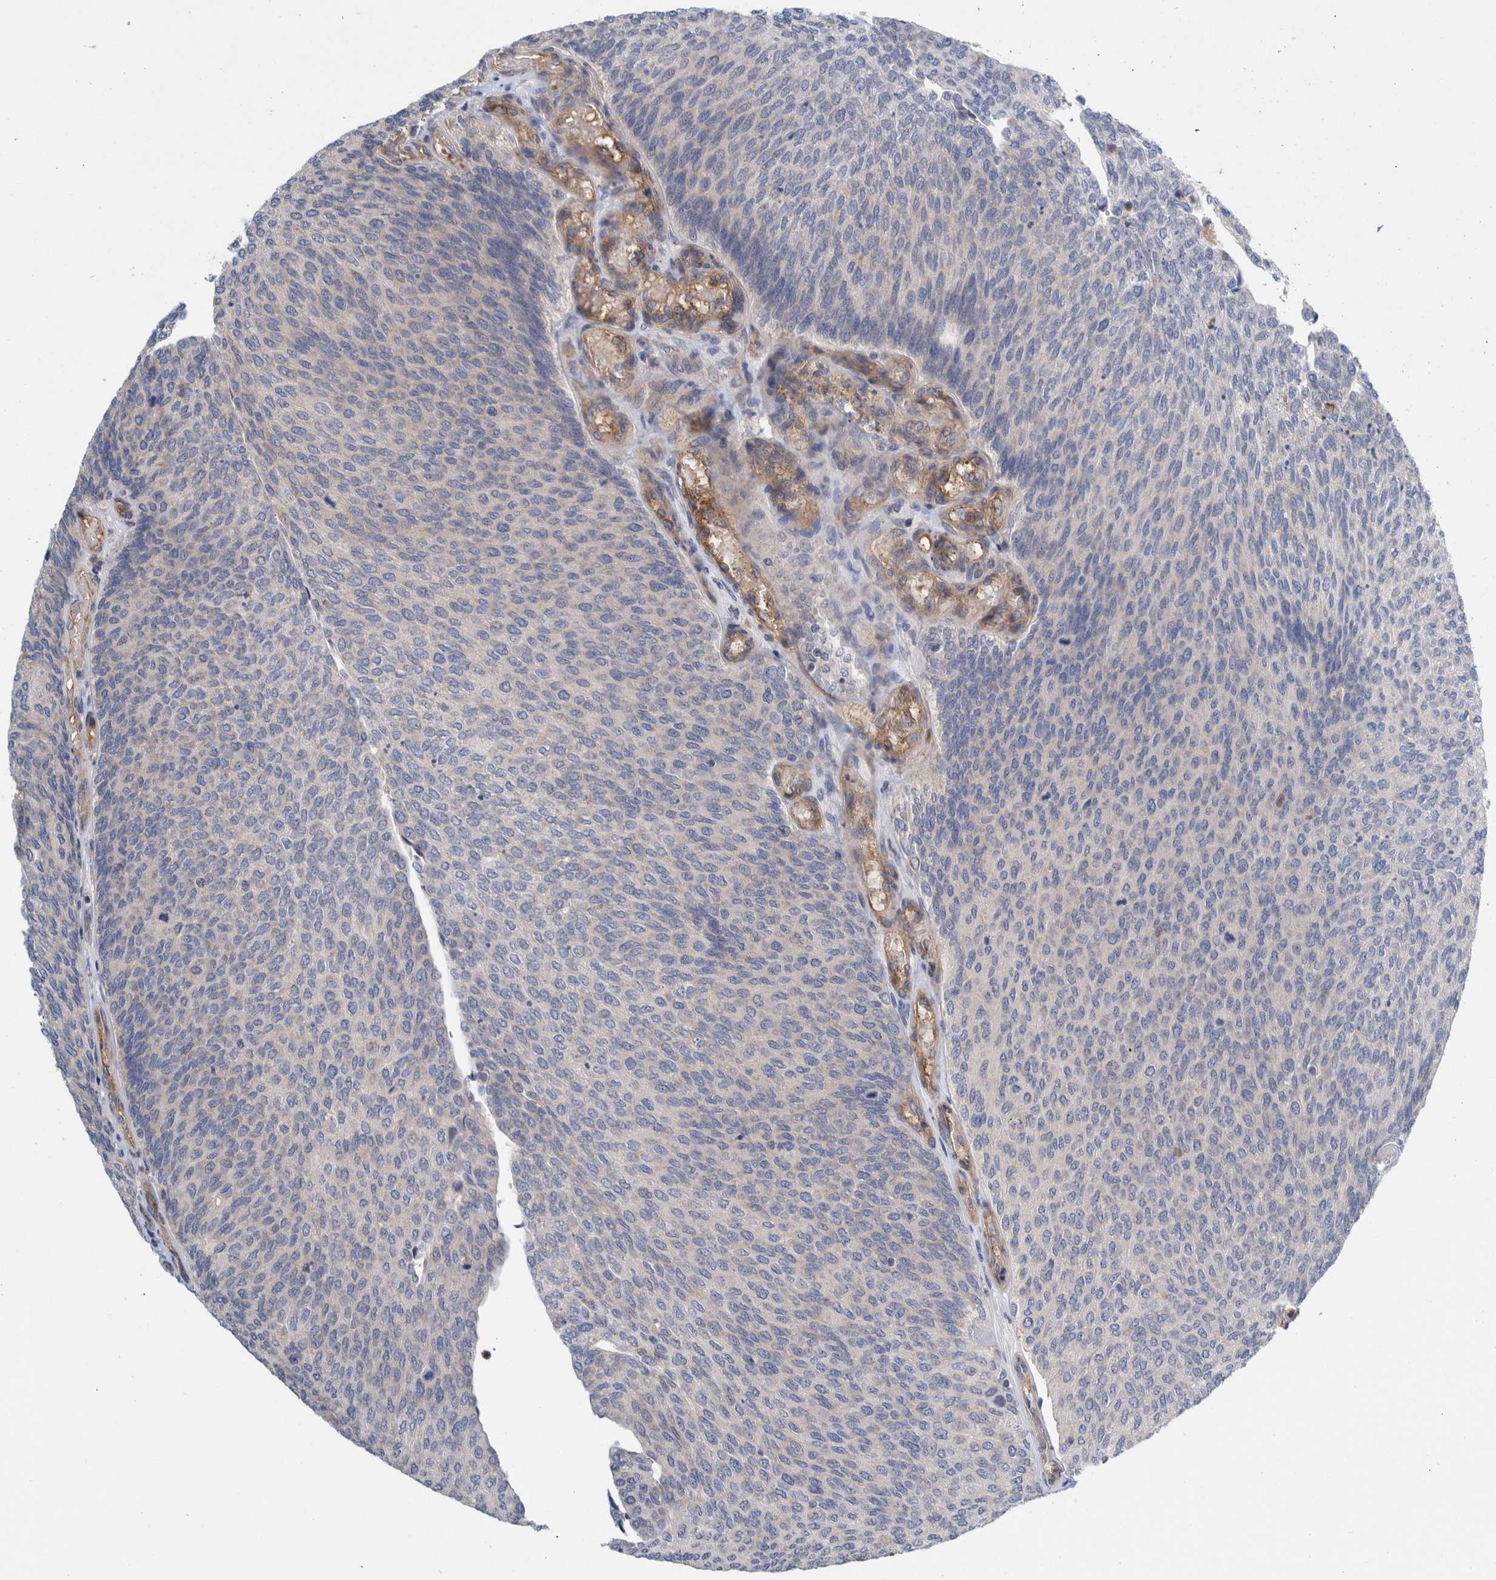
{"staining": {"intensity": "negative", "quantity": "none", "location": "none"}, "tissue": "urothelial cancer", "cell_type": "Tumor cells", "image_type": "cancer", "snomed": [{"axis": "morphology", "description": "Urothelial carcinoma, Low grade"}, {"axis": "topography", "description": "Urinary bladder"}], "caption": "Micrograph shows no significant protein staining in tumor cells of urothelial cancer.", "gene": "ZNF324B", "patient": {"sex": "female", "age": 79}}